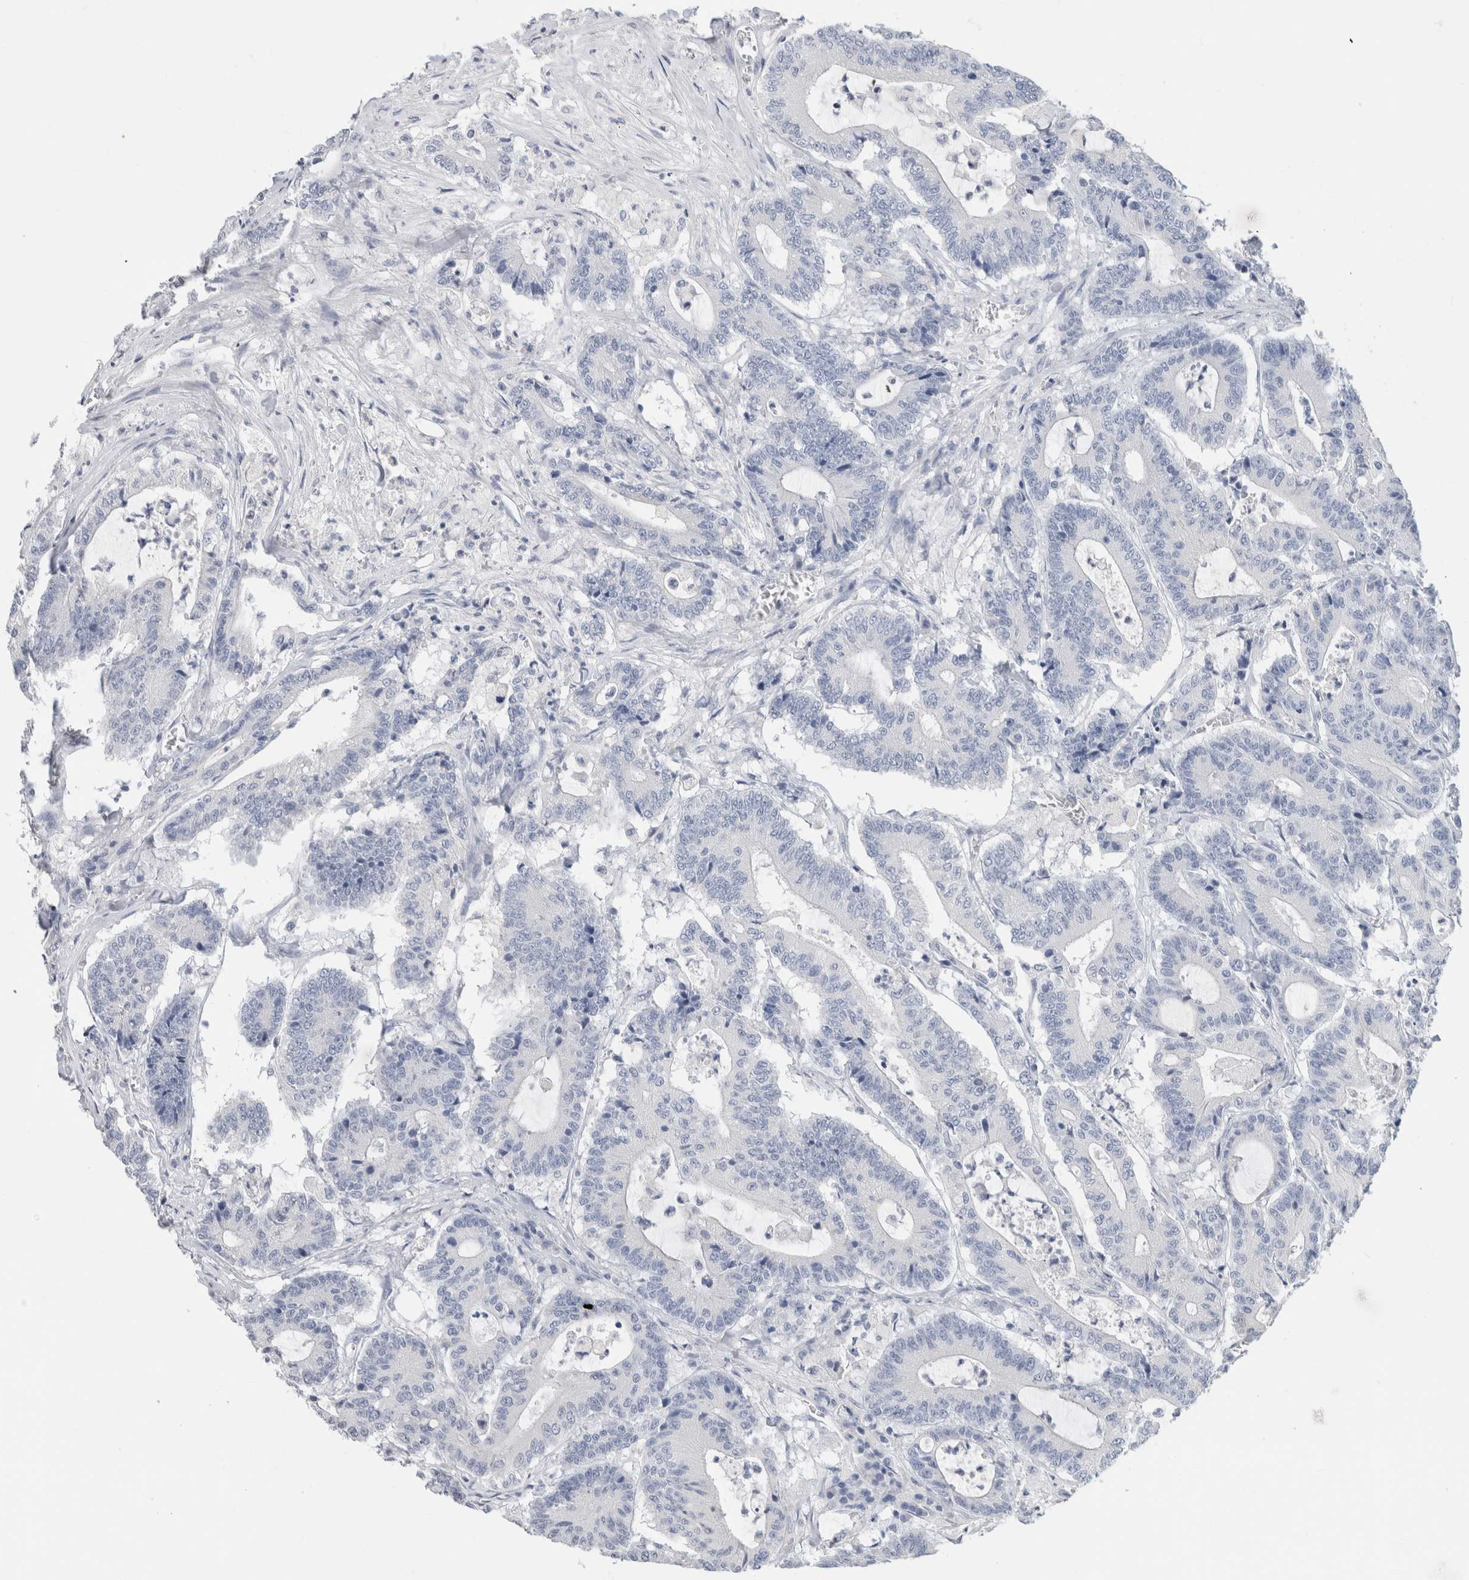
{"staining": {"intensity": "negative", "quantity": "none", "location": "none"}, "tissue": "colorectal cancer", "cell_type": "Tumor cells", "image_type": "cancer", "snomed": [{"axis": "morphology", "description": "Adenocarcinoma, NOS"}, {"axis": "topography", "description": "Colon"}], "caption": "Adenocarcinoma (colorectal) stained for a protein using immunohistochemistry reveals no expression tumor cells.", "gene": "BCAN", "patient": {"sex": "female", "age": 84}}